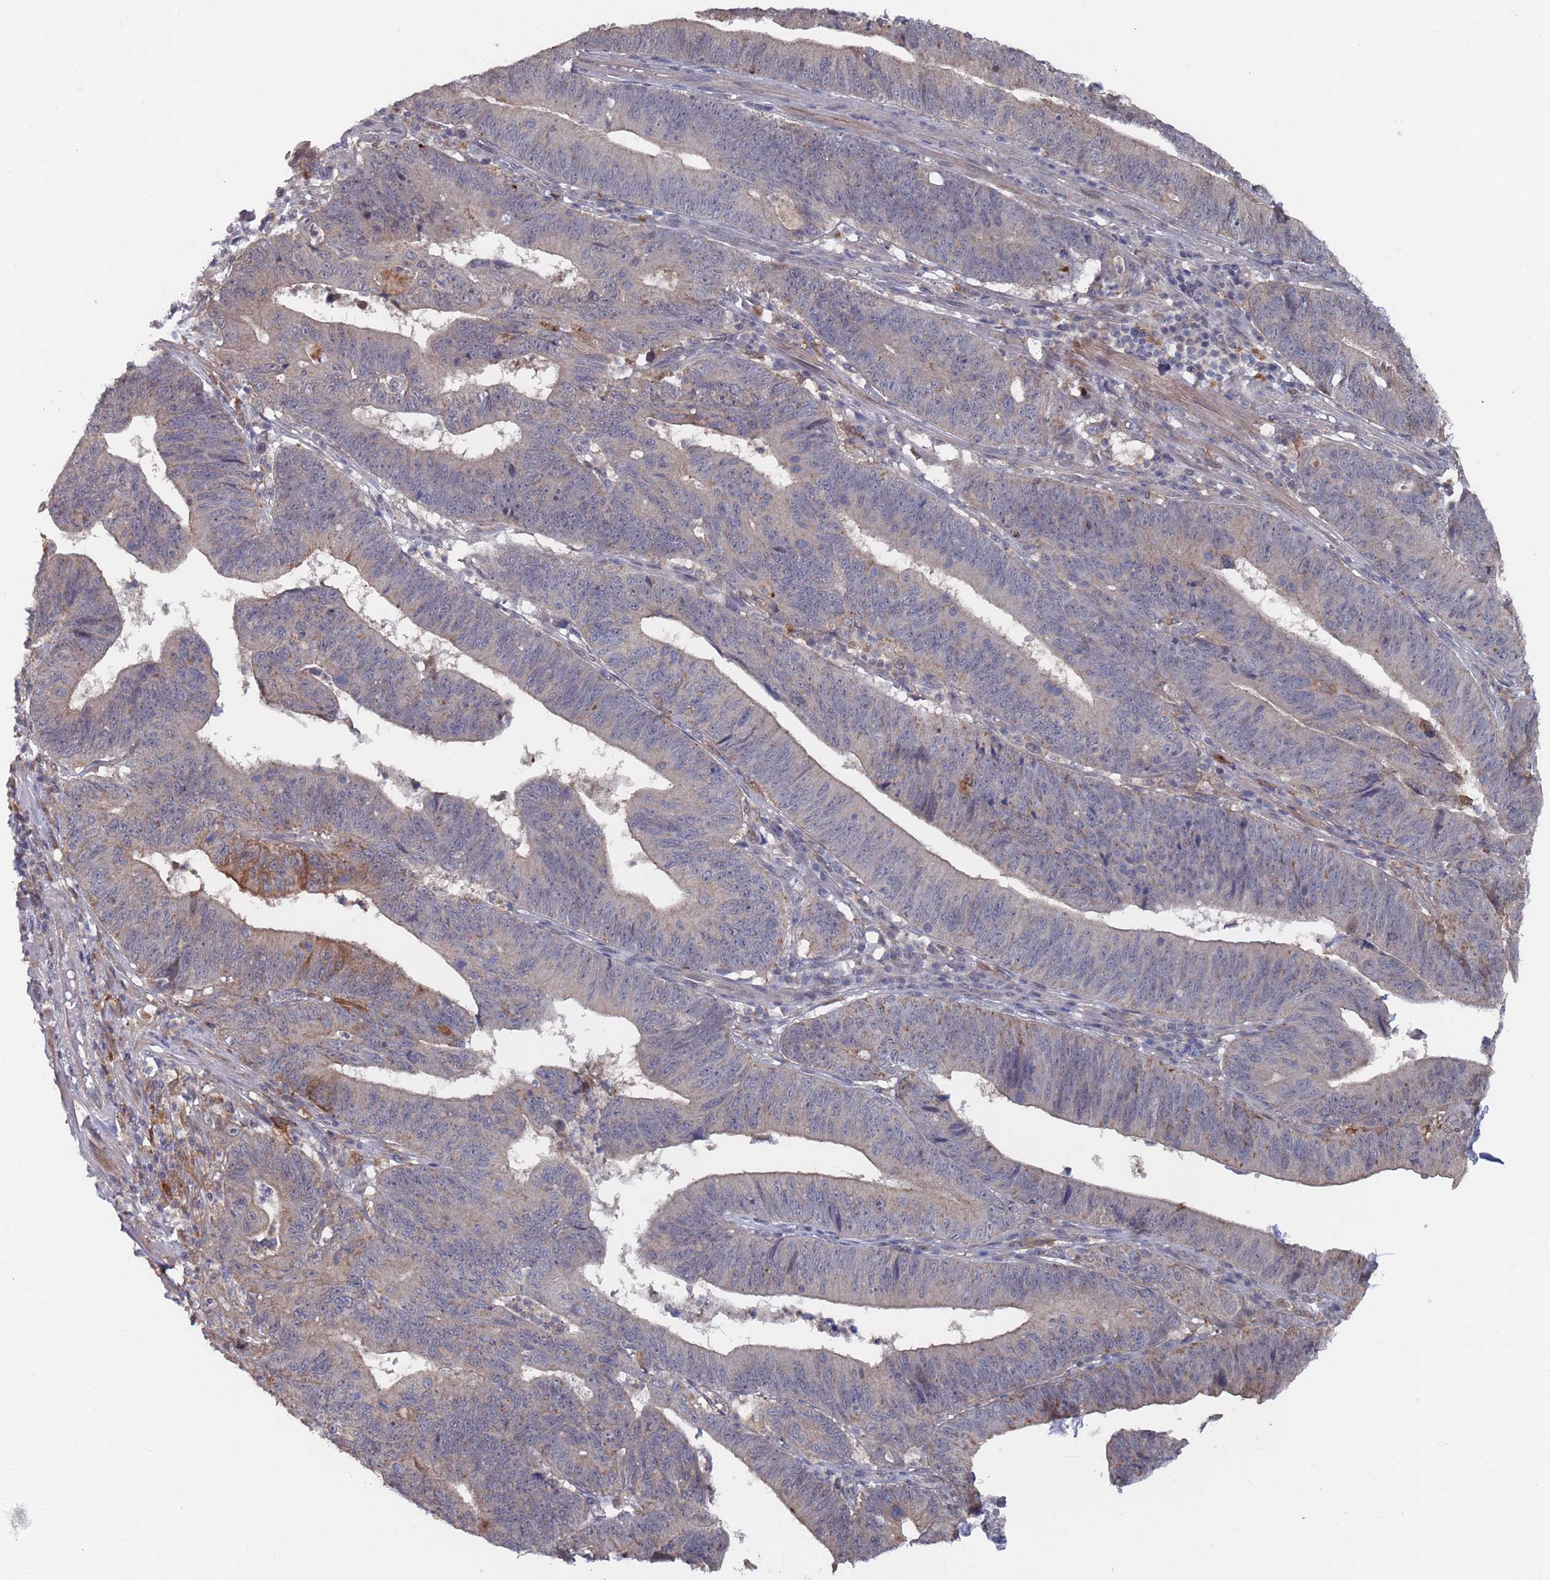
{"staining": {"intensity": "negative", "quantity": "none", "location": "none"}, "tissue": "stomach cancer", "cell_type": "Tumor cells", "image_type": "cancer", "snomed": [{"axis": "morphology", "description": "Adenocarcinoma, NOS"}, {"axis": "topography", "description": "Stomach"}], "caption": "DAB immunohistochemical staining of stomach cancer (adenocarcinoma) shows no significant staining in tumor cells.", "gene": "DGKD", "patient": {"sex": "male", "age": 59}}